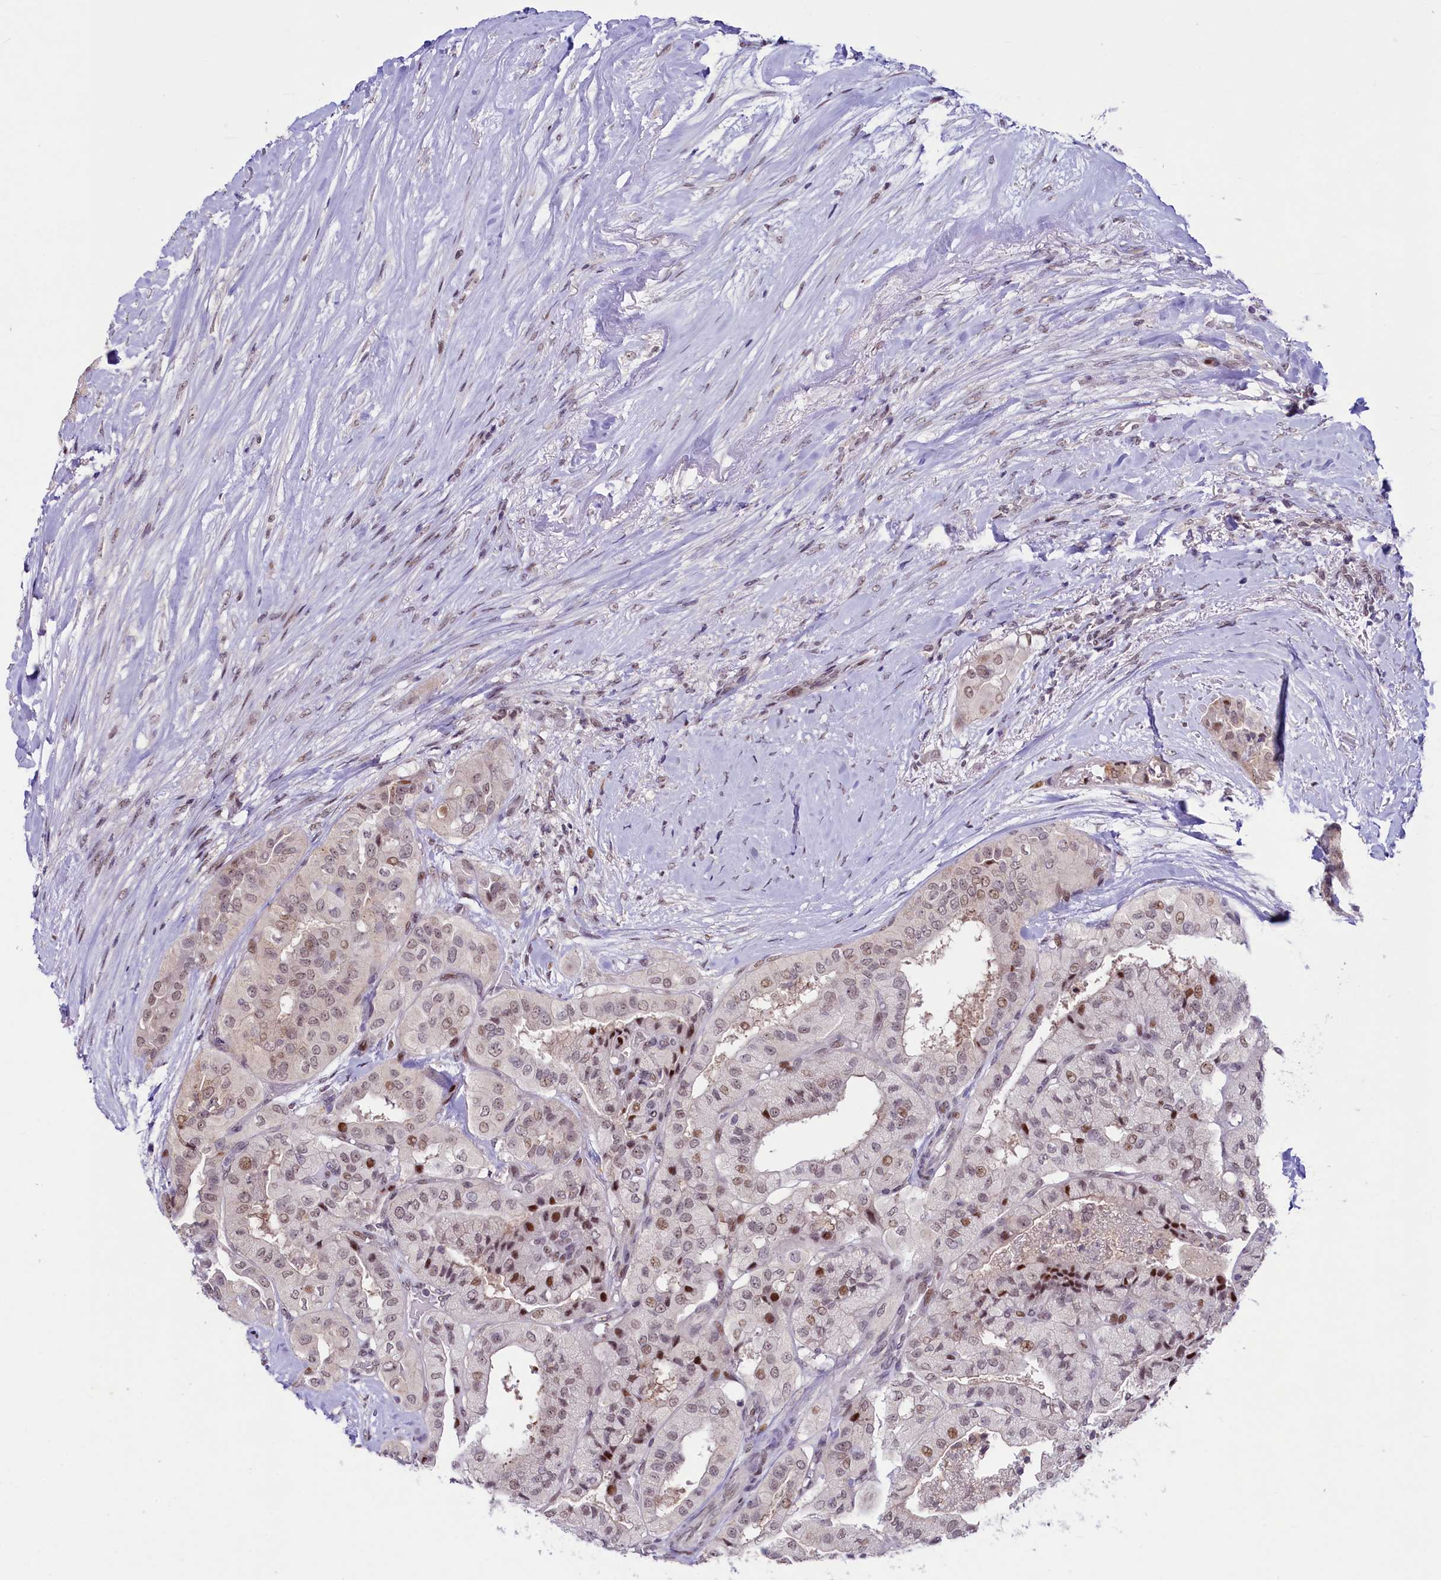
{"staining": {"intensity": "moderate", "quantity": "<25%", "location": "nuclear"}, "tissue": "thyroid cancer", "cell_type": "Tumor cells", "image_type": "cancer", "snomed": [{"axis": "morphology", "description": "Papillary adenocarcinoma, NOS"}, {"axis": "topography", "description": "Thyroid gland"}], "caption": "Immunohistochemical staining of human papillary adenocarcinoma (thyroid) exhibits moderate nuclear protein expression in about <25% of tumor cells.", "gene": "ANKS3", "patient": {"sex": "female", "age": 59}}